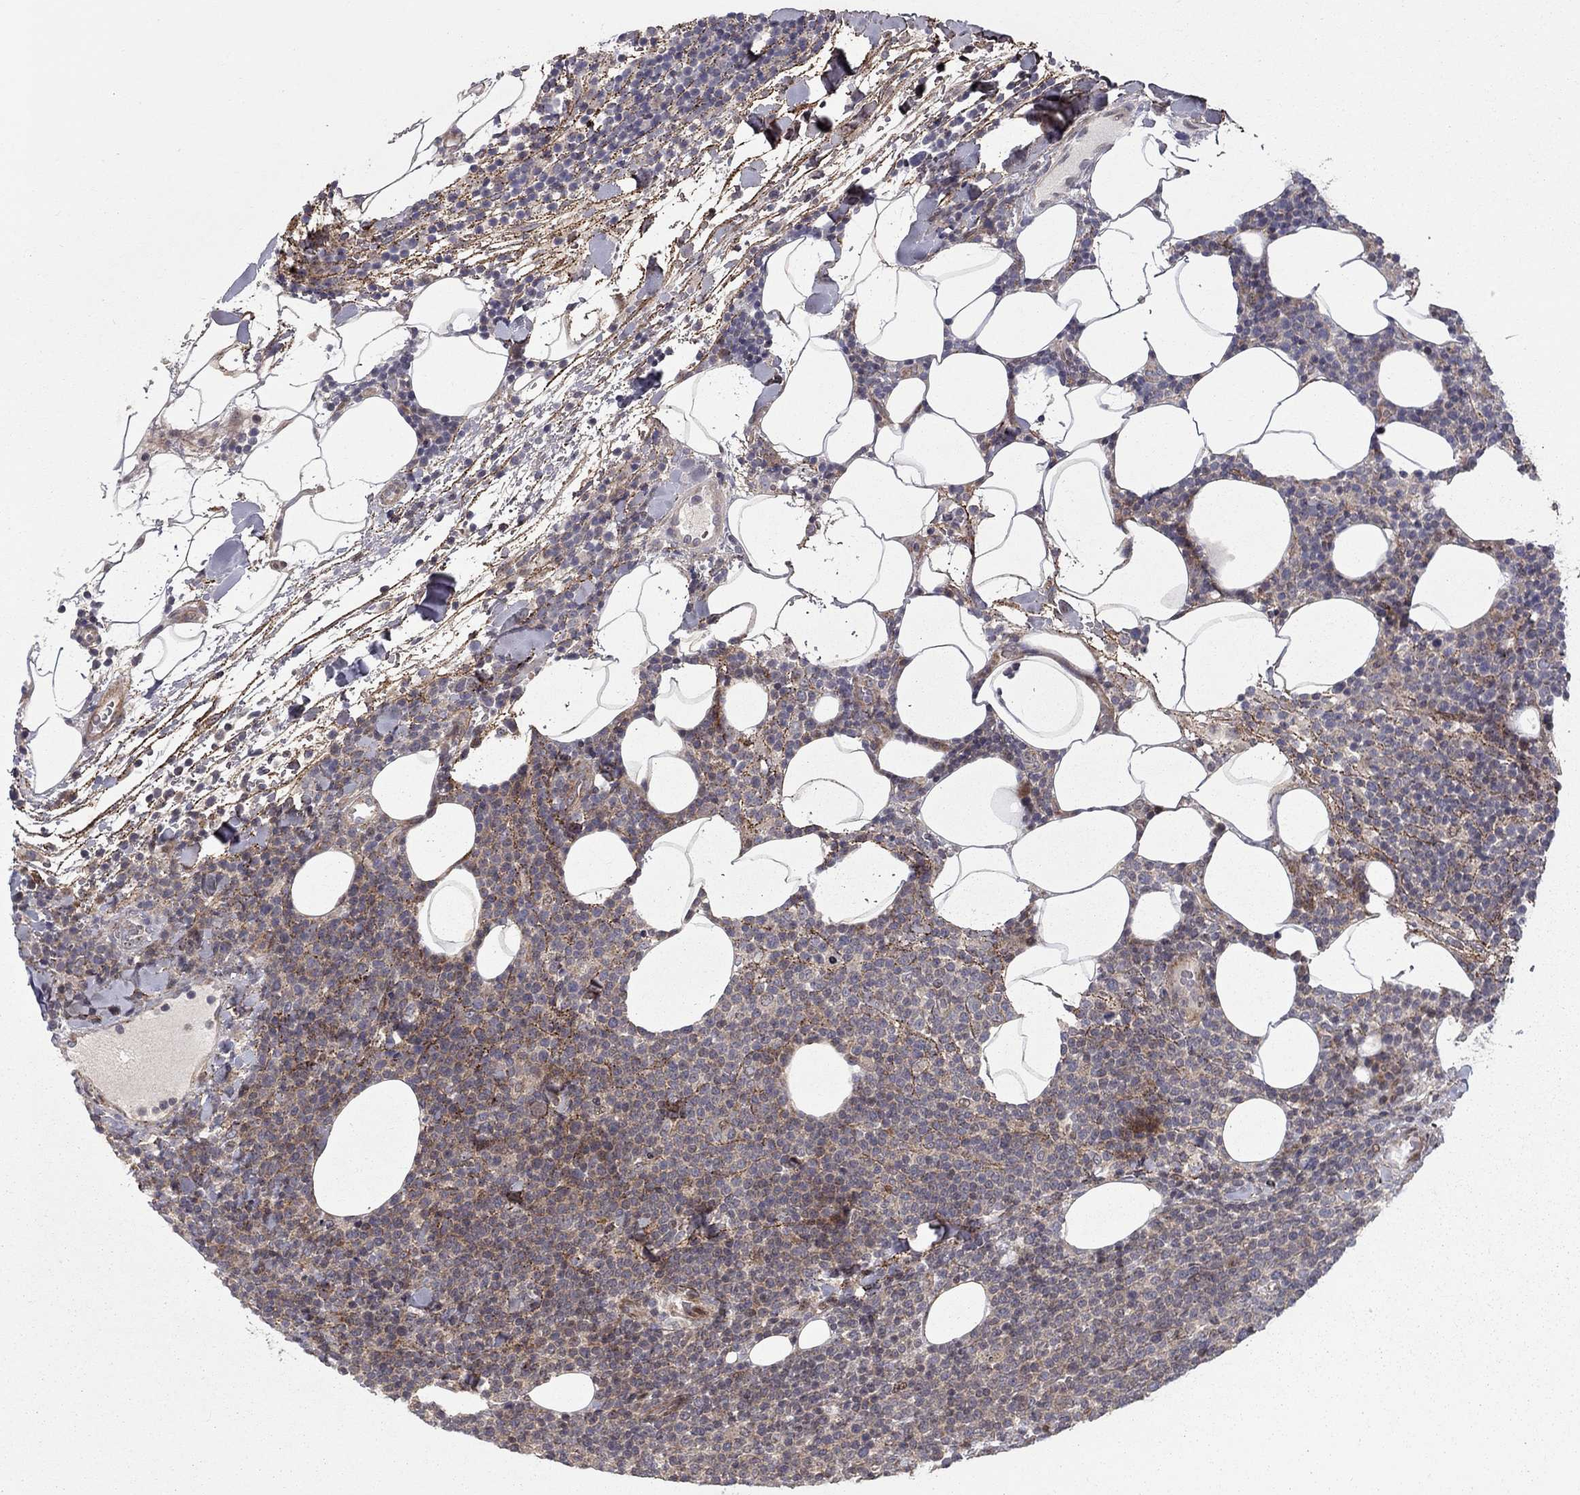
{"staining": {"intensity": "negative", "quantity": "none", "location": "none"}, "tissue": "lymphoma", "cell_type": "Tumor cells", "image_type": "cancer", "snomed": [{"axis": "morphology", "description": "Malignant lymphoma, non-Hodgkin's type, High grade"}, {"axis": "topography", "description": "Lymph node"}], "caption": "There is no significant positivity in tumor cells of lymphoma.", "gene": "DUSP7", "patient": {"sex": "male", "age": 61}}